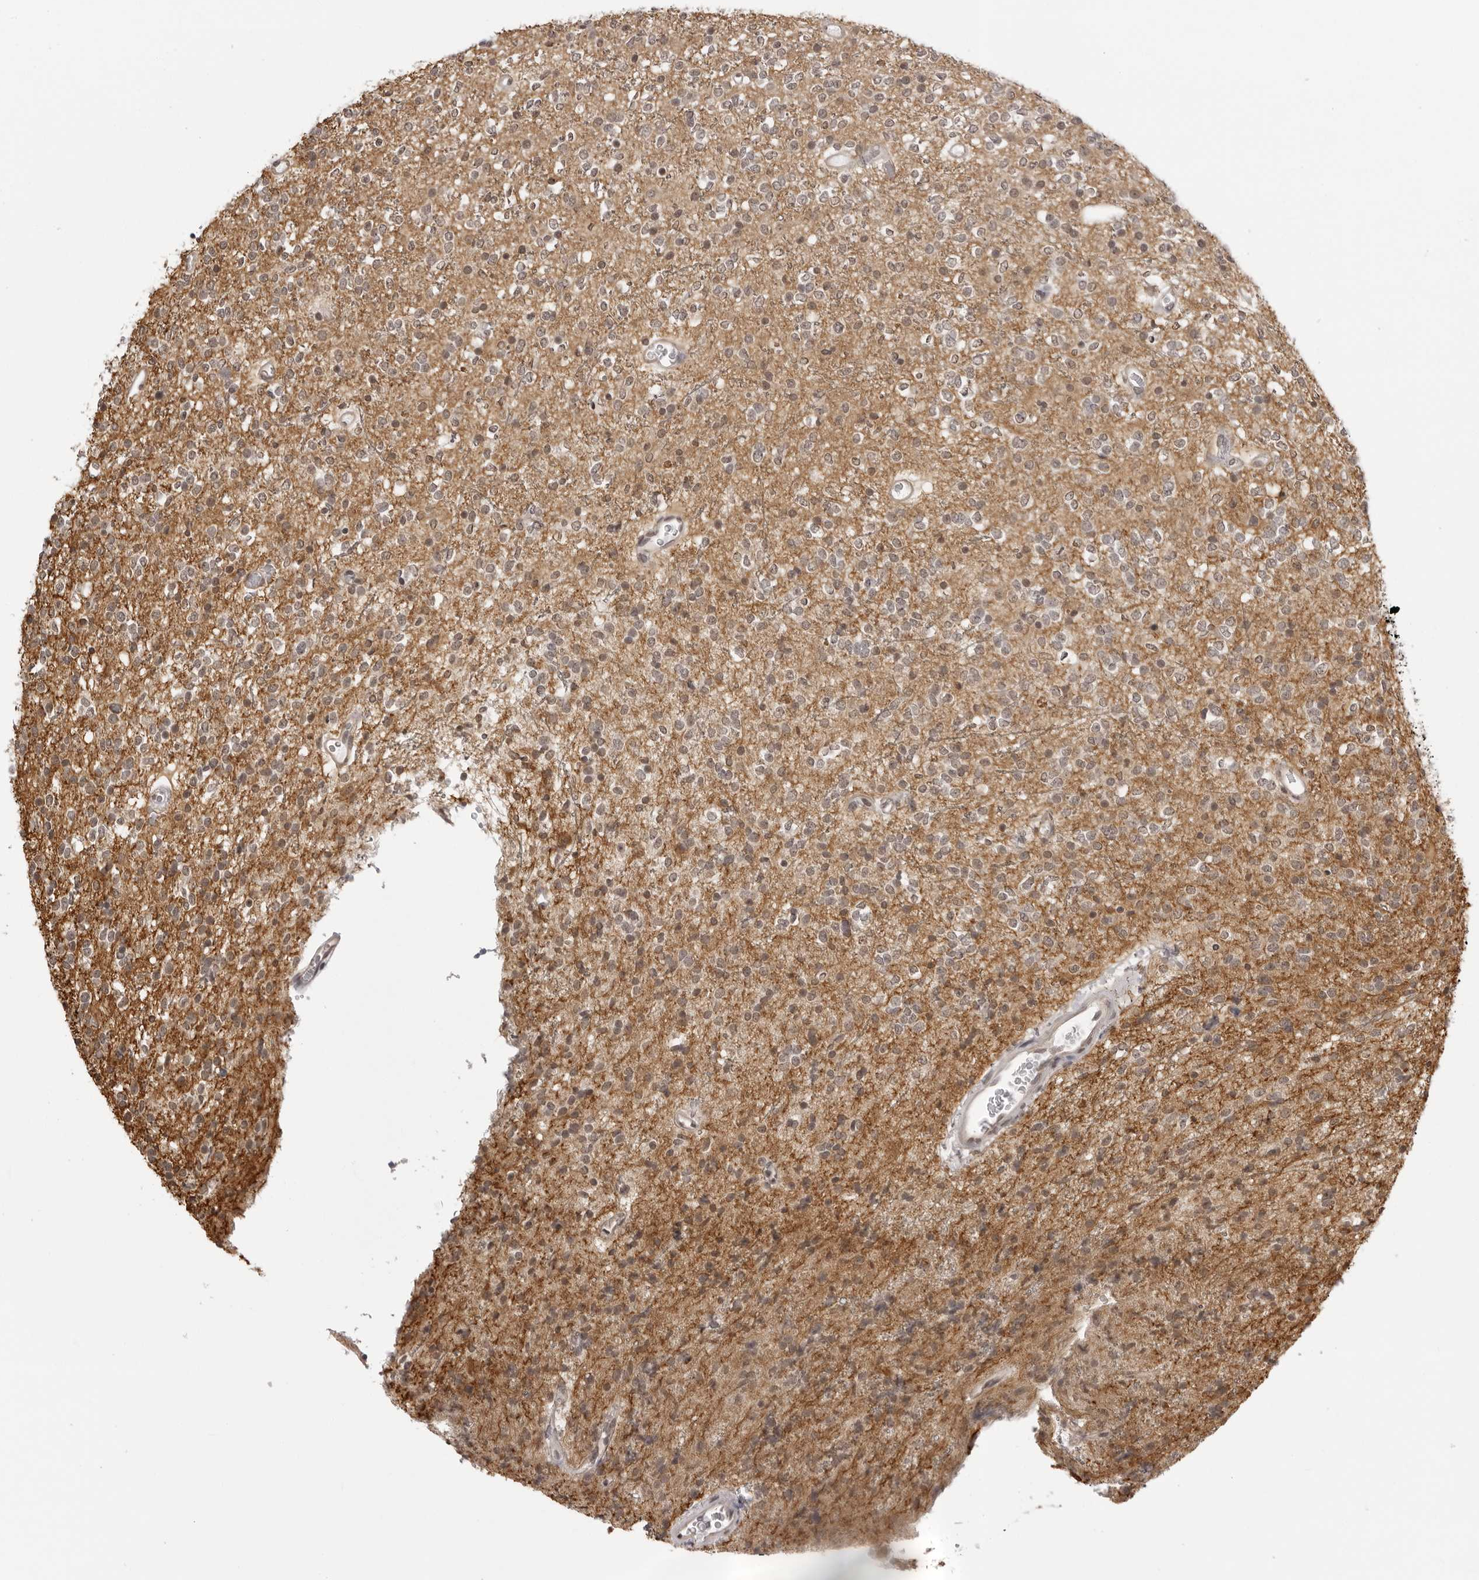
{"staining": {"intensity": "weak", "quantity": "<25%", "location": "cytoplasmic/membranous"}, "tissue": "glioma", "cell_type": "Tumor cells", "image_type": "cancer", "snomed": [{"axis": "morphology", "description": "Glioma, malignant, High grade"}, {"axis": "topography", "description": "Brain"}], "caption": "The image shows no significant positivity in tumor cells of malignant glioma (high-grade).", "gene": "ZC3H11A", "patient": {"sex": "male", "age": 34}}